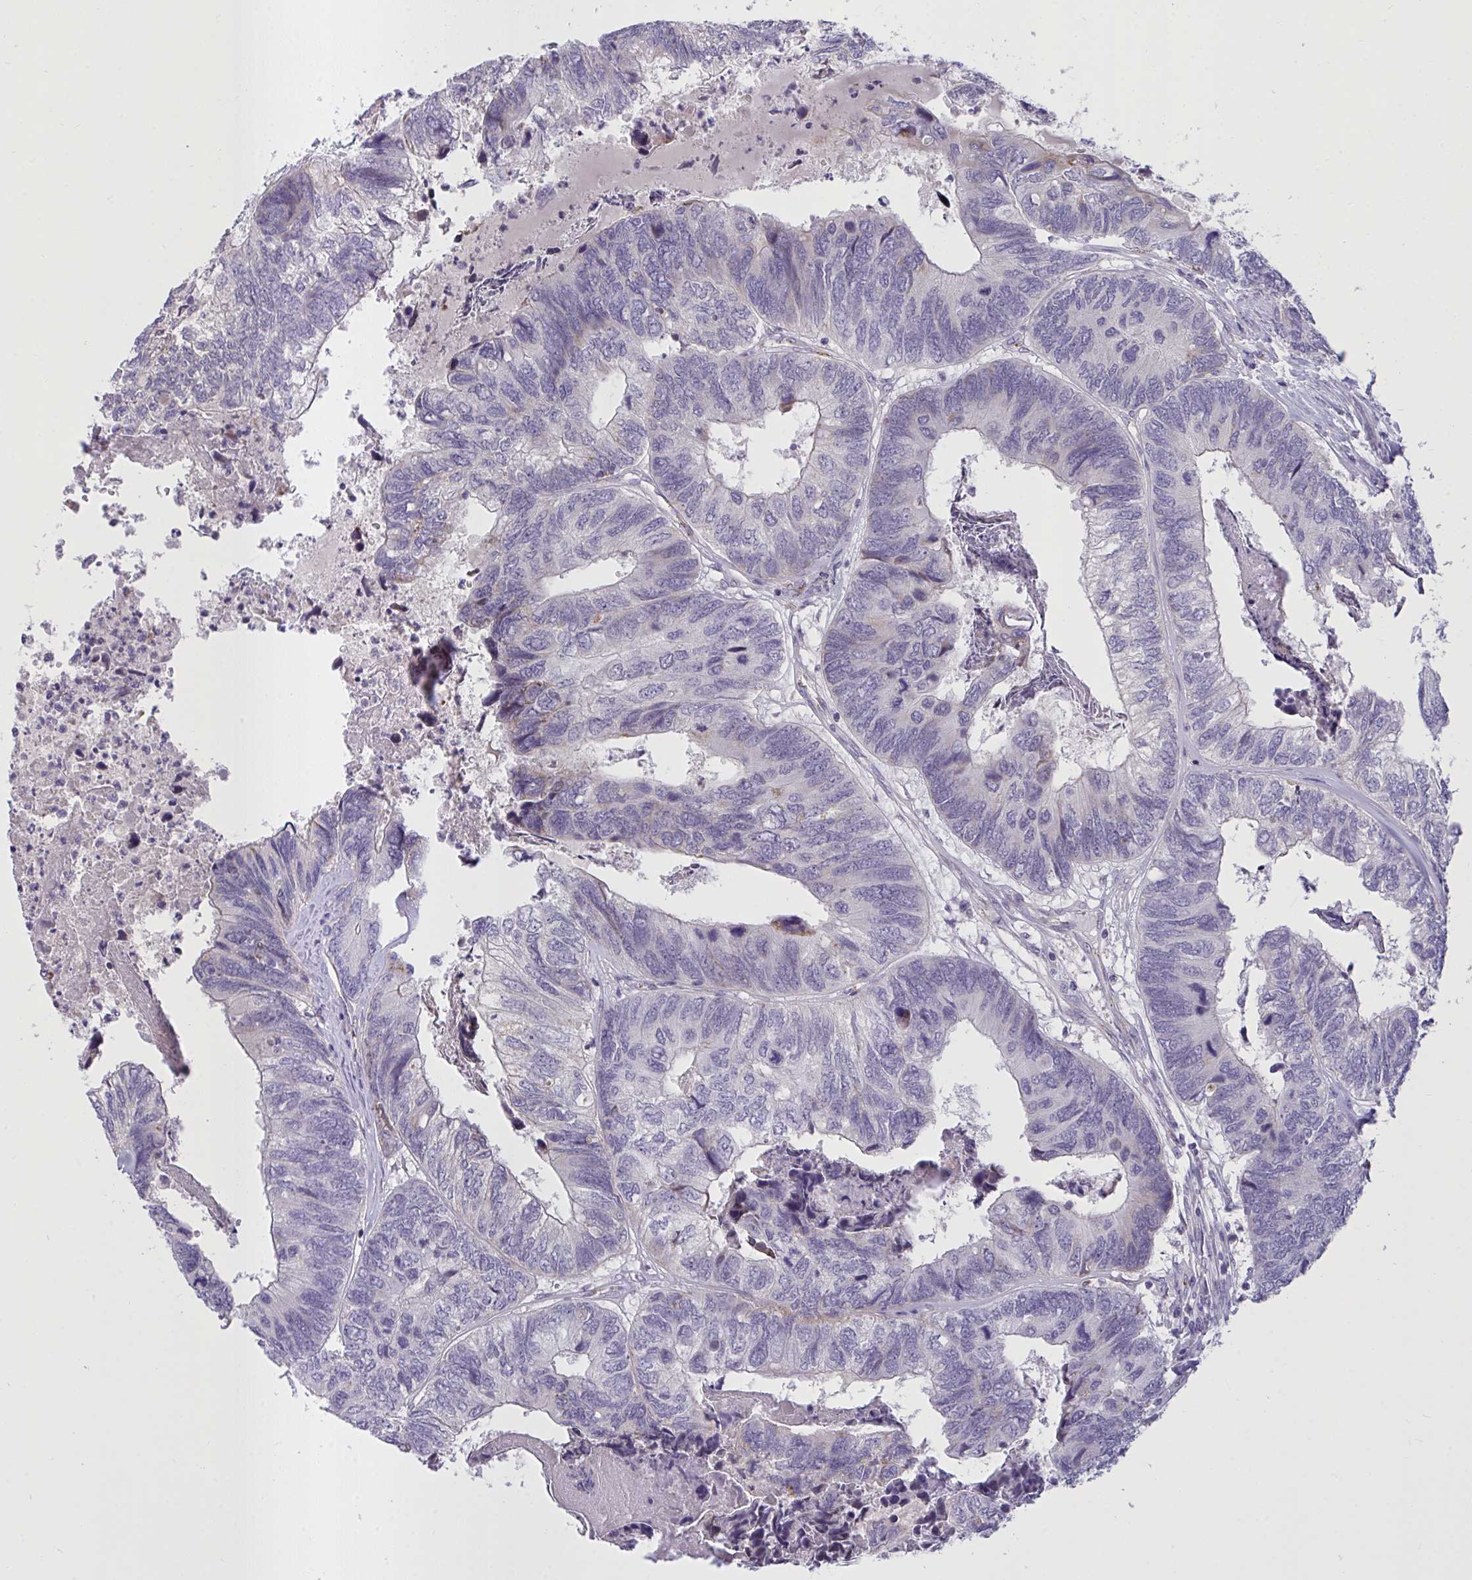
{"staining": {"intensity": "negative", "quantity": "none", "location": "none"}, "tissue": "colorectal cancer", "cell_type": "Tumor cells", "image_type": "cancer", "snomed": [{"axis": "morphology", "description": "Adenocarcinoma, NOS"}, {"axis": "topography", "description": "Colon"}], "caption": "Colorectal adenocarcinoma stained for a protein using immunohistochemistry (IHC) shows no staining tumor cells.", "gene": "SEMA6B", "patient": {"sex": "female", "age": 67}}